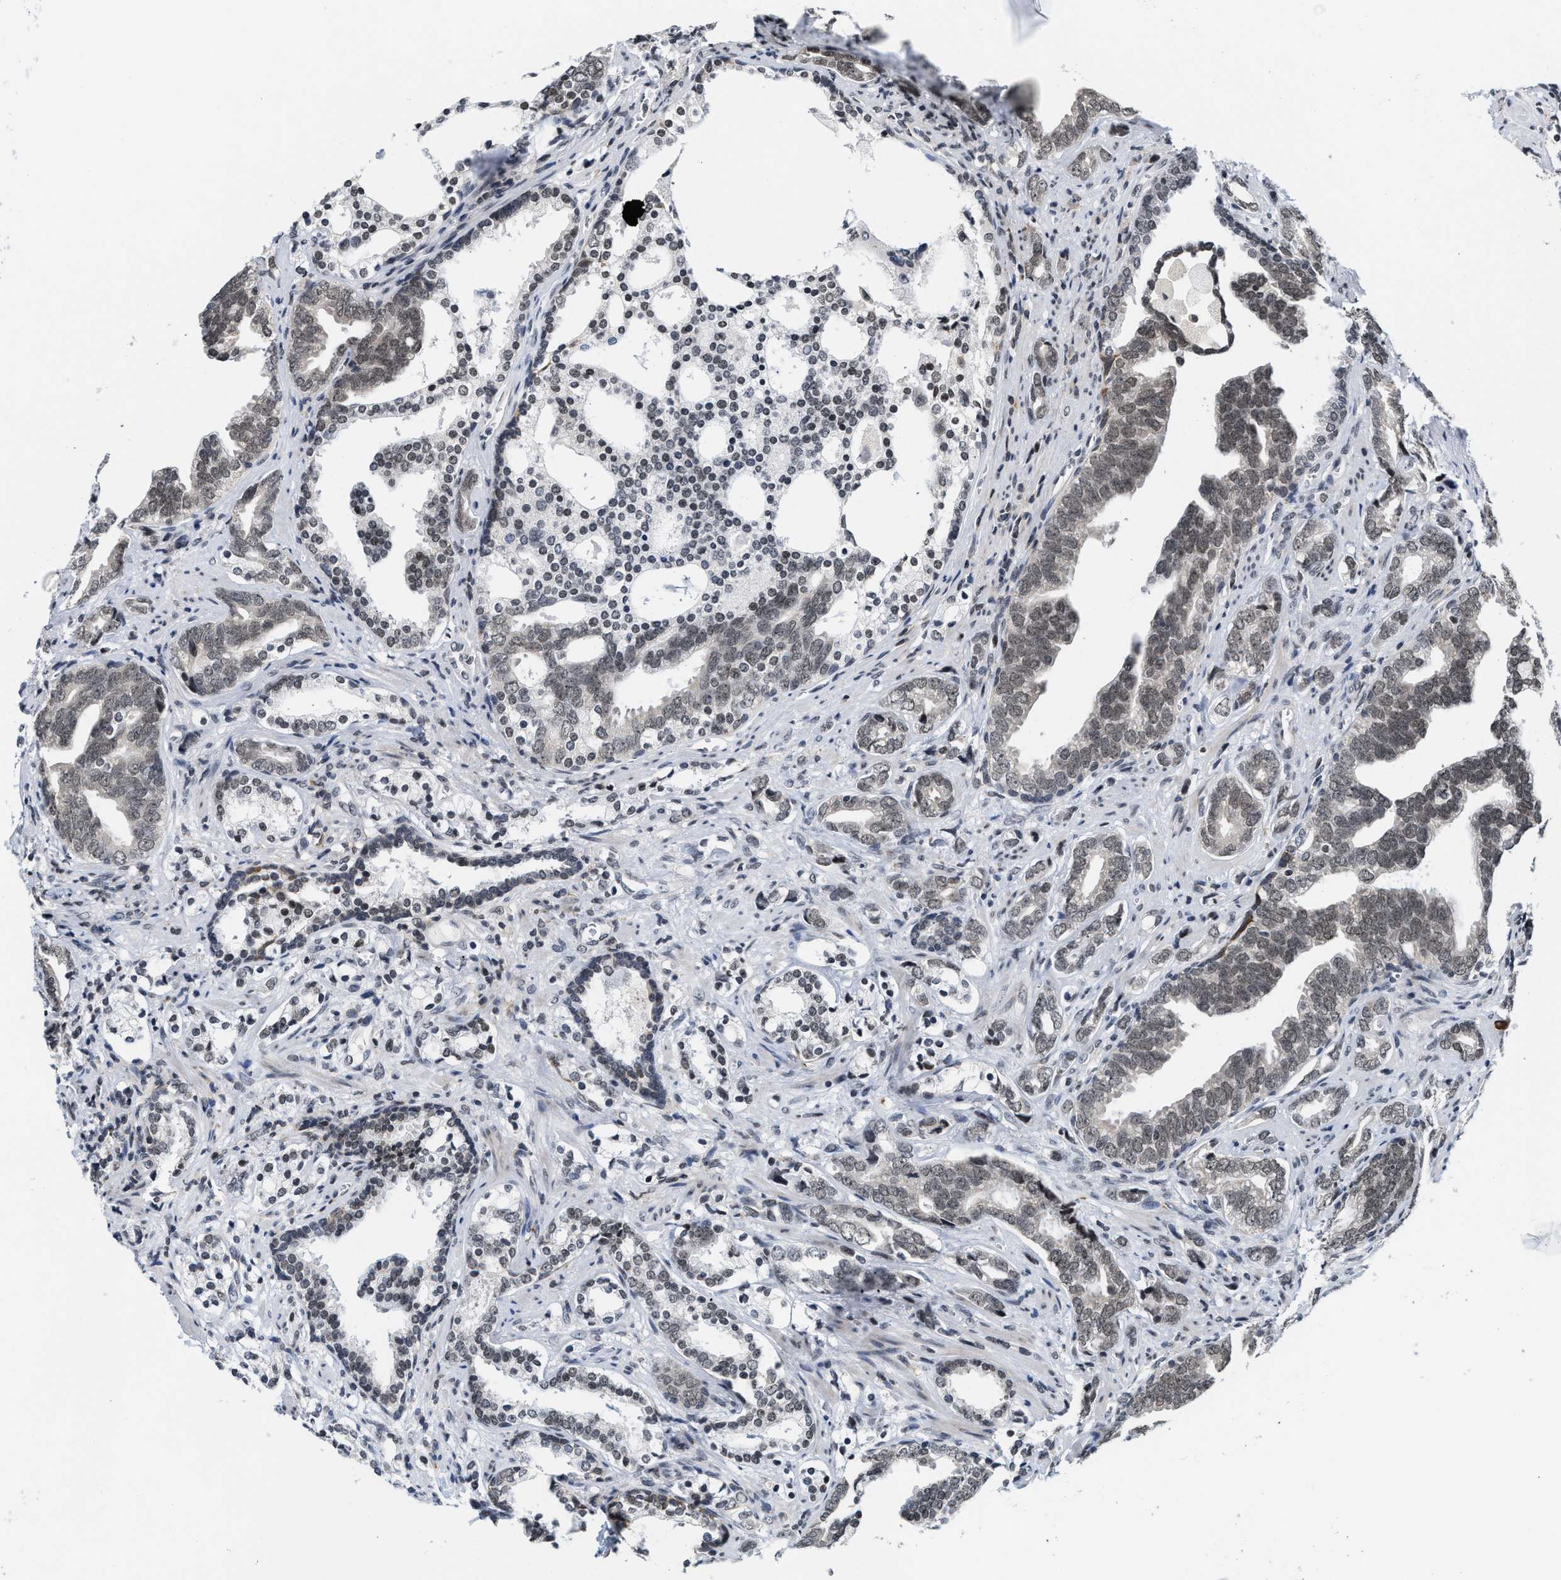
{"staining": {"intensity": "weak", "quantity": ">75%", "location": "nuclear"}, "tissue": "prostate cancer", "cell_type": "Tumor cells", "image_type": "cancer", "snomed": [{"axis": "morphology", "description": "Adenocarcinoma, Medium grade"}, {"axis": "topography", "description": "Prostate"}], "caption": "Immunohistochemistry staining of prostate adenocarcinoma (medium-grade), which exhibits low levels of weak nuclear expression in about >75% of tumor cells indicating weak nuclear protein staining. The staining was performed using DAB (3,3'-diaminobenzidine) (brown) for protein detection and nuclei were counterstained in hematoxylin (blue).", "gene": "ANKRD6", "patient": {"sex": "male", "age": 67}}